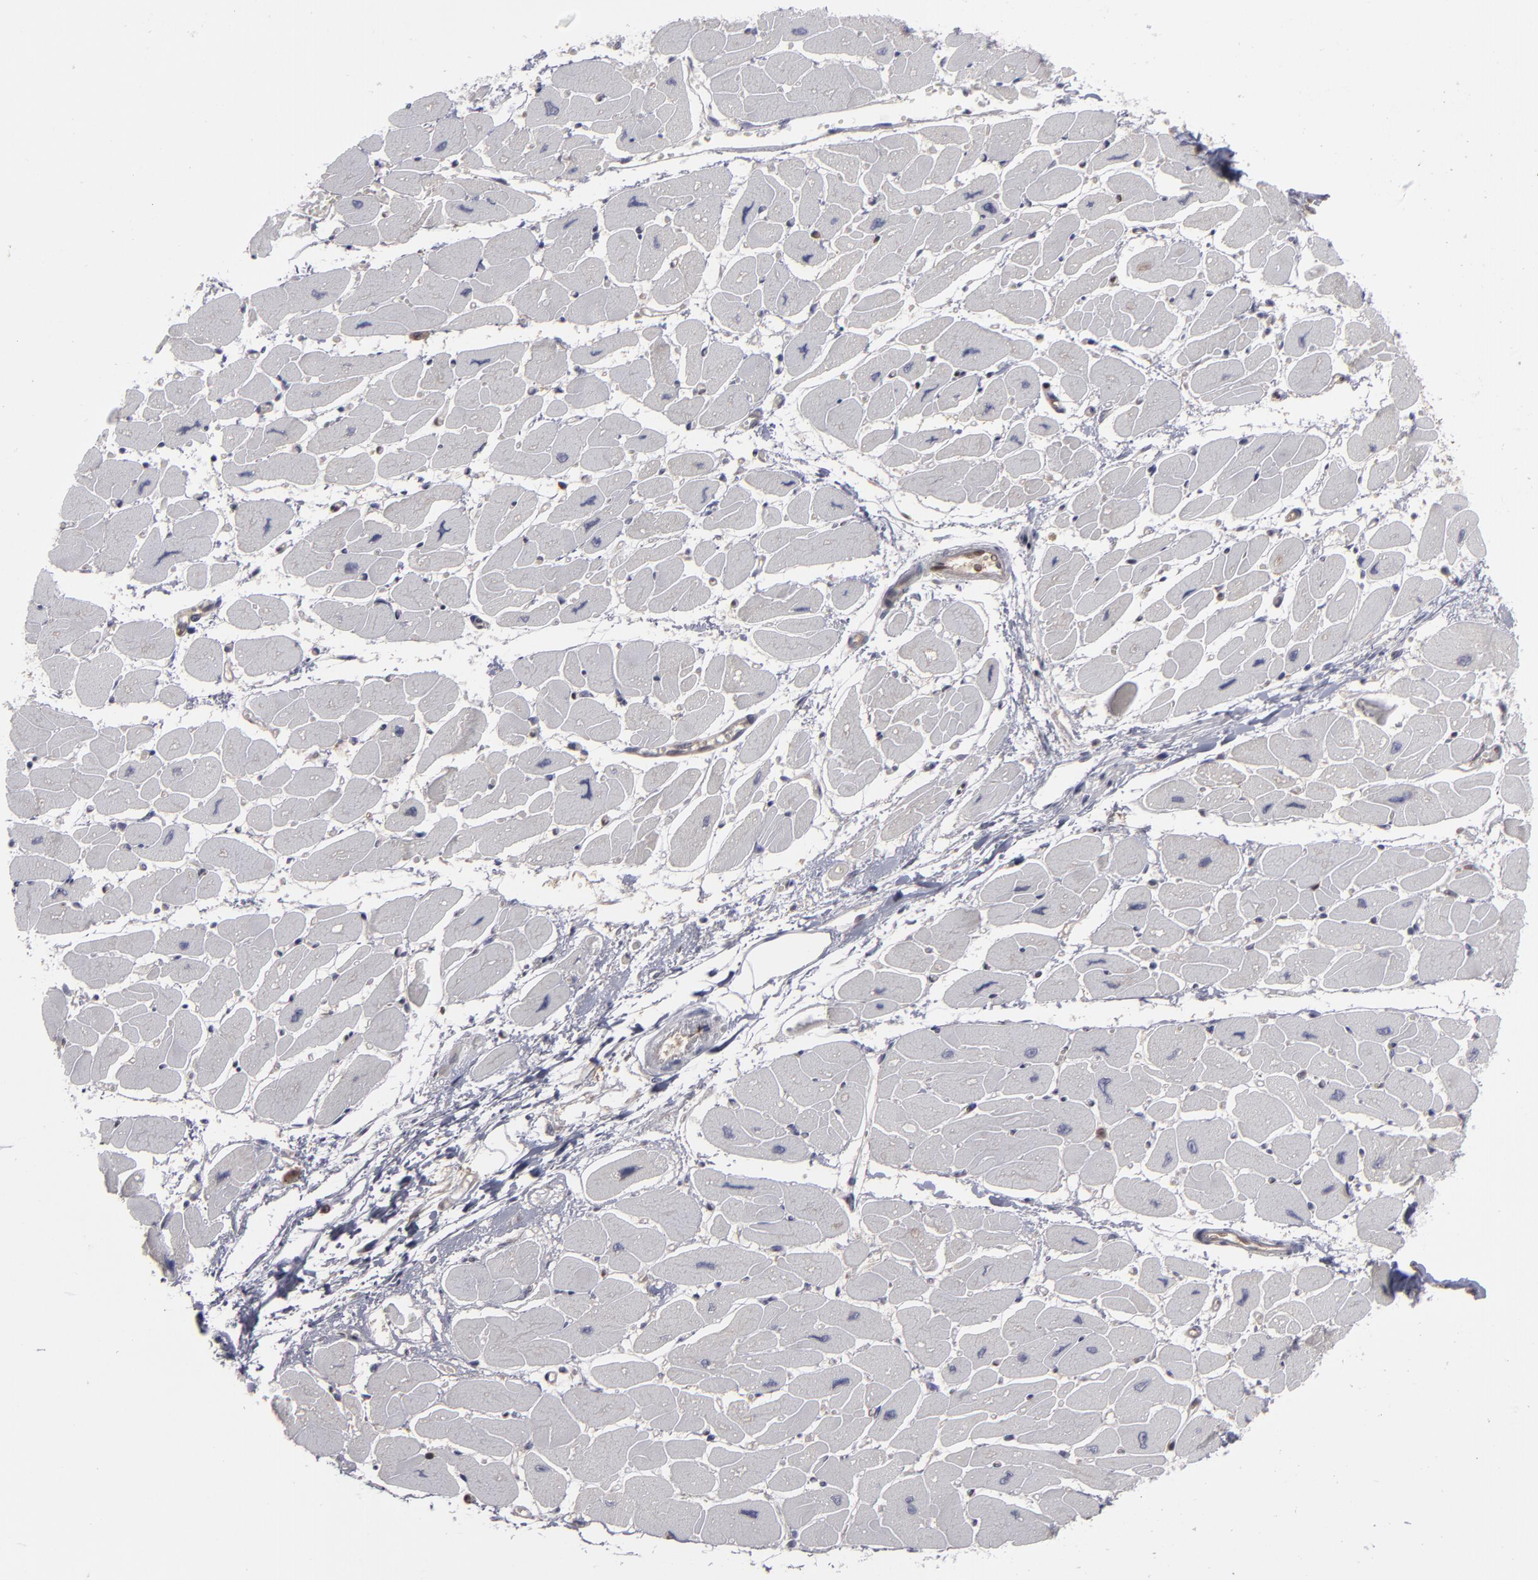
{"staining": {"intensity": "weak", "quantity": "<25%", "location": "nuclear"}, "tissue": "heart muscle", "cell_type": "Cardiomyocytes", "image_type": "normal", "snomed": [{"axis": "morphology", "description": "Normal tissue, NOS"}, {"axis": "topography", "description": "Heart"}], "caption": "Immunohistochemical staining of normal human heart muscle demonstrates no significant positivity in cardiomyocytes. (DAB immunohistochemistry (IHC), high magnification).", "gene": "GSR", "patient": {"sex": "female", "age": 54}}